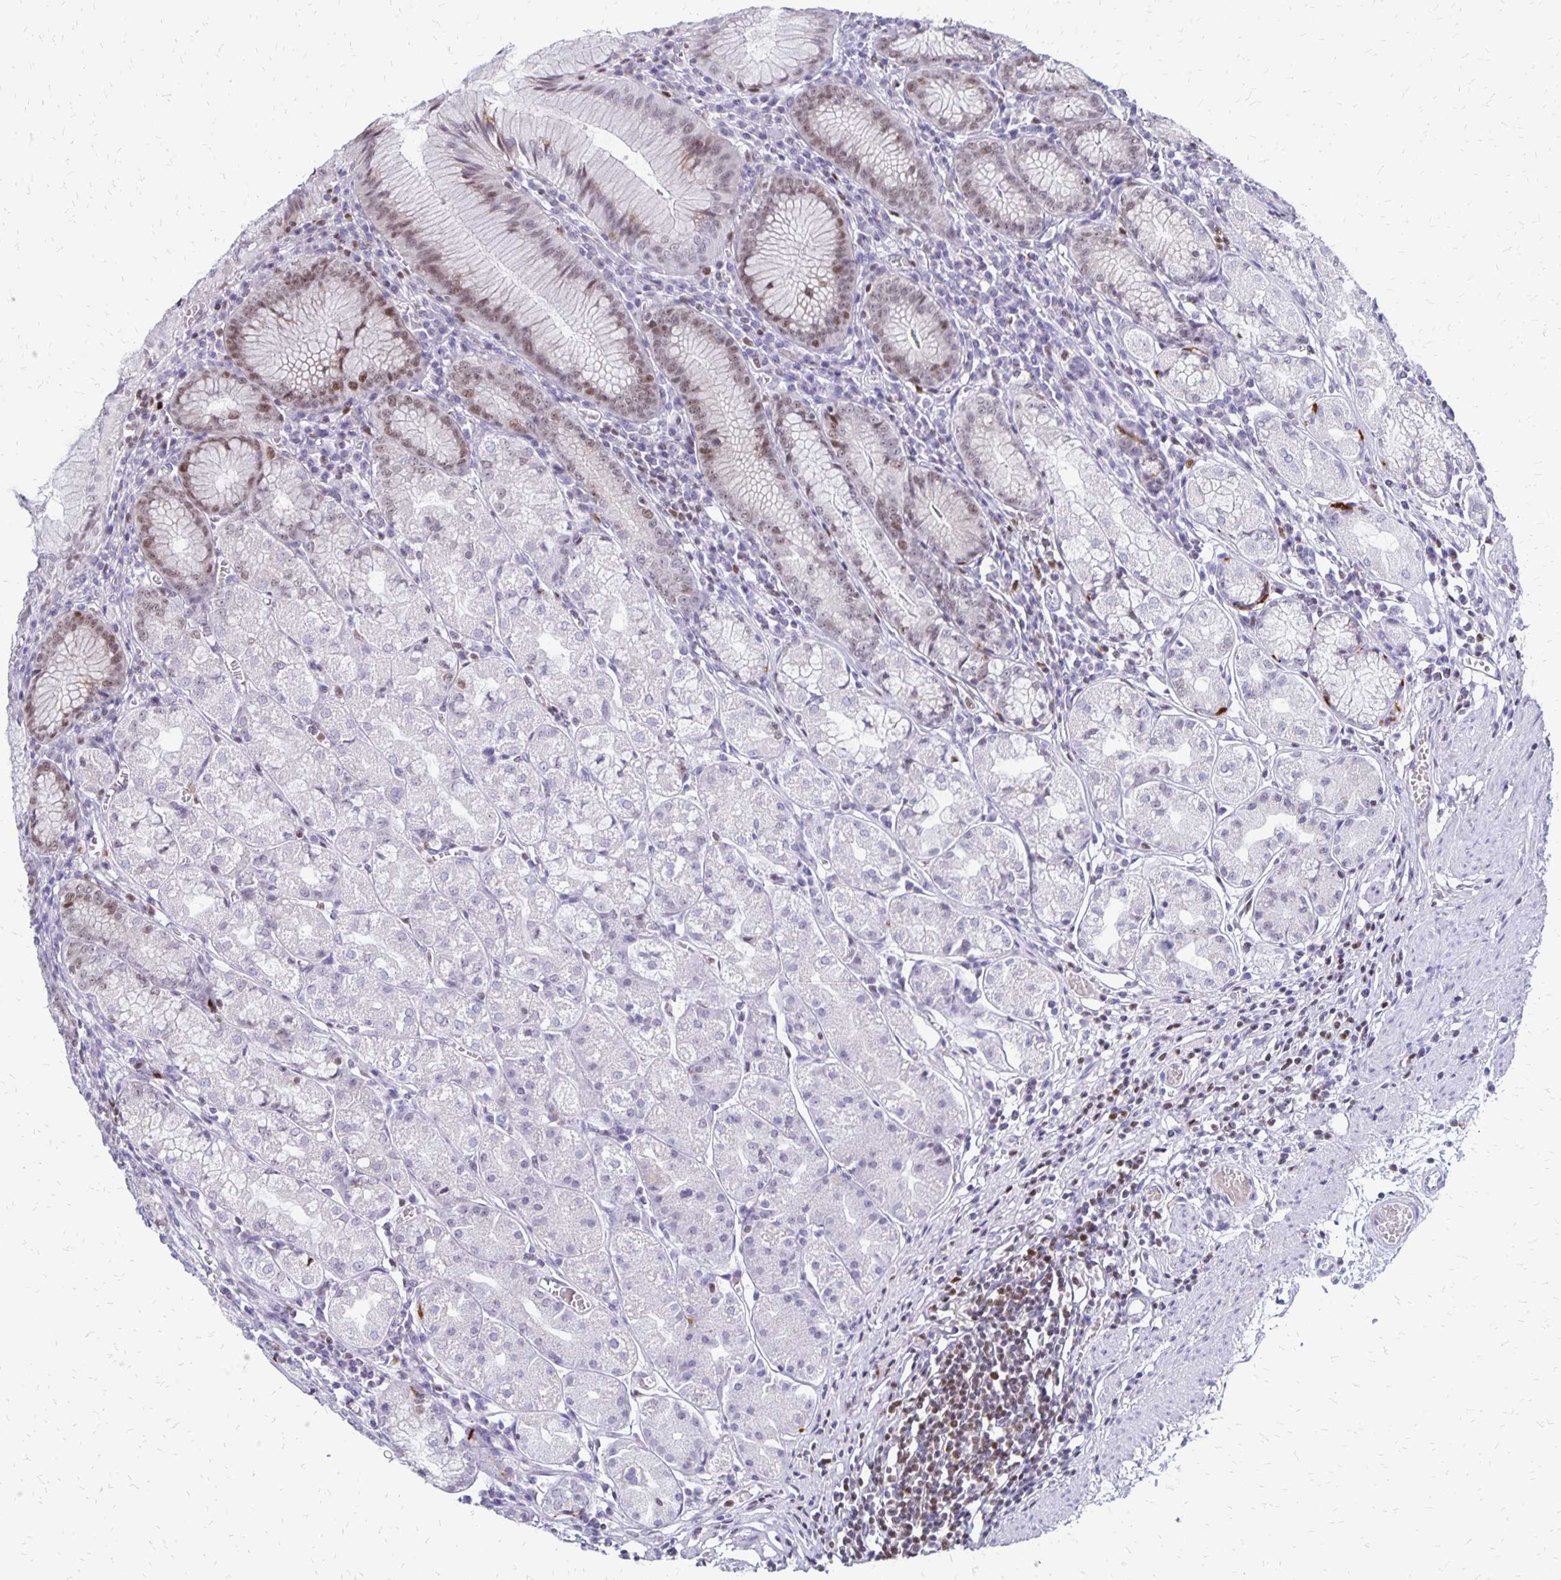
{"staining": {"intensity": "weak", "quantity": "<25%", "location": "nuclear"}, "tissue": "stomach", "cell_type": "Glandular cells", "image_type": "normal", "snomed": [{"axis": "morphology", "description": "Normal tissue, NOS"}, {"axis": "topography", "description": "Stomach"}], "caption": "Unremarkable stomach was stained to show a protein in brown. There is no significant positivity in glandular cells.", "gene": "DCK", "patient": {"sex": "male", "age": 55}}